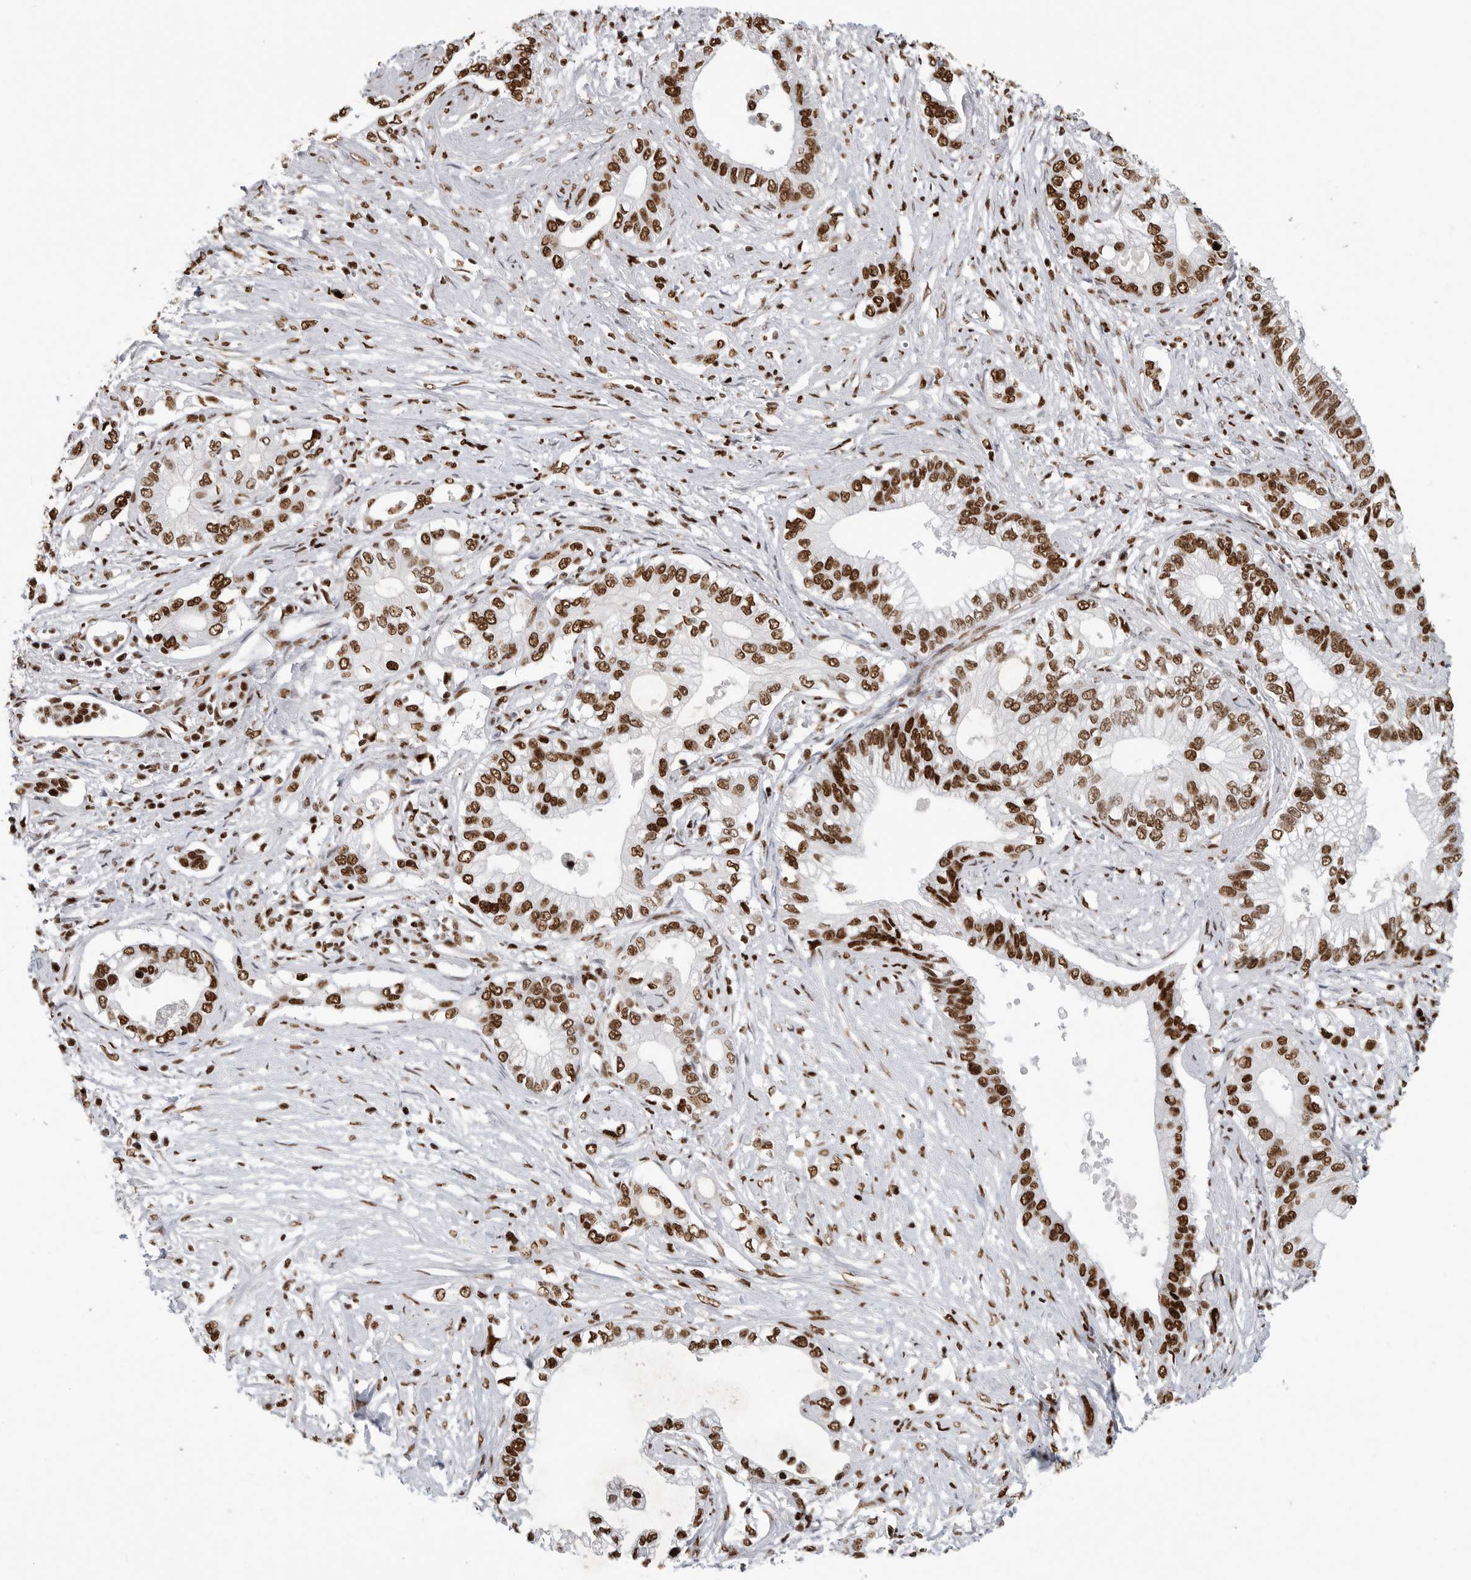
{"staining": {"intensity": "strong", "quantity": ">75%", "location": "nuclear"}, "tissue": "pancreatic cancer", "cell_type": "Tumor cells", "image_type": "cancer", "snomed": [{"axis": "morphology", "description": "Normal tissue, NOS"}, {"axis": "morphology", "description": "Adenocarcinoma, NOS"}, {"axis": "topography", "description": "Pancreas"}, {"axis": "topography", "description": "Peripheral nerve tissue"}], "caption": "Pancreatic adenocarcinoma was stained to show a protein in brown. There is high levels of strong nuclear expression in about >75% of tumor cells.", "gene": "BCLAF1", "patient": {"sex": "male", "age": 59}}